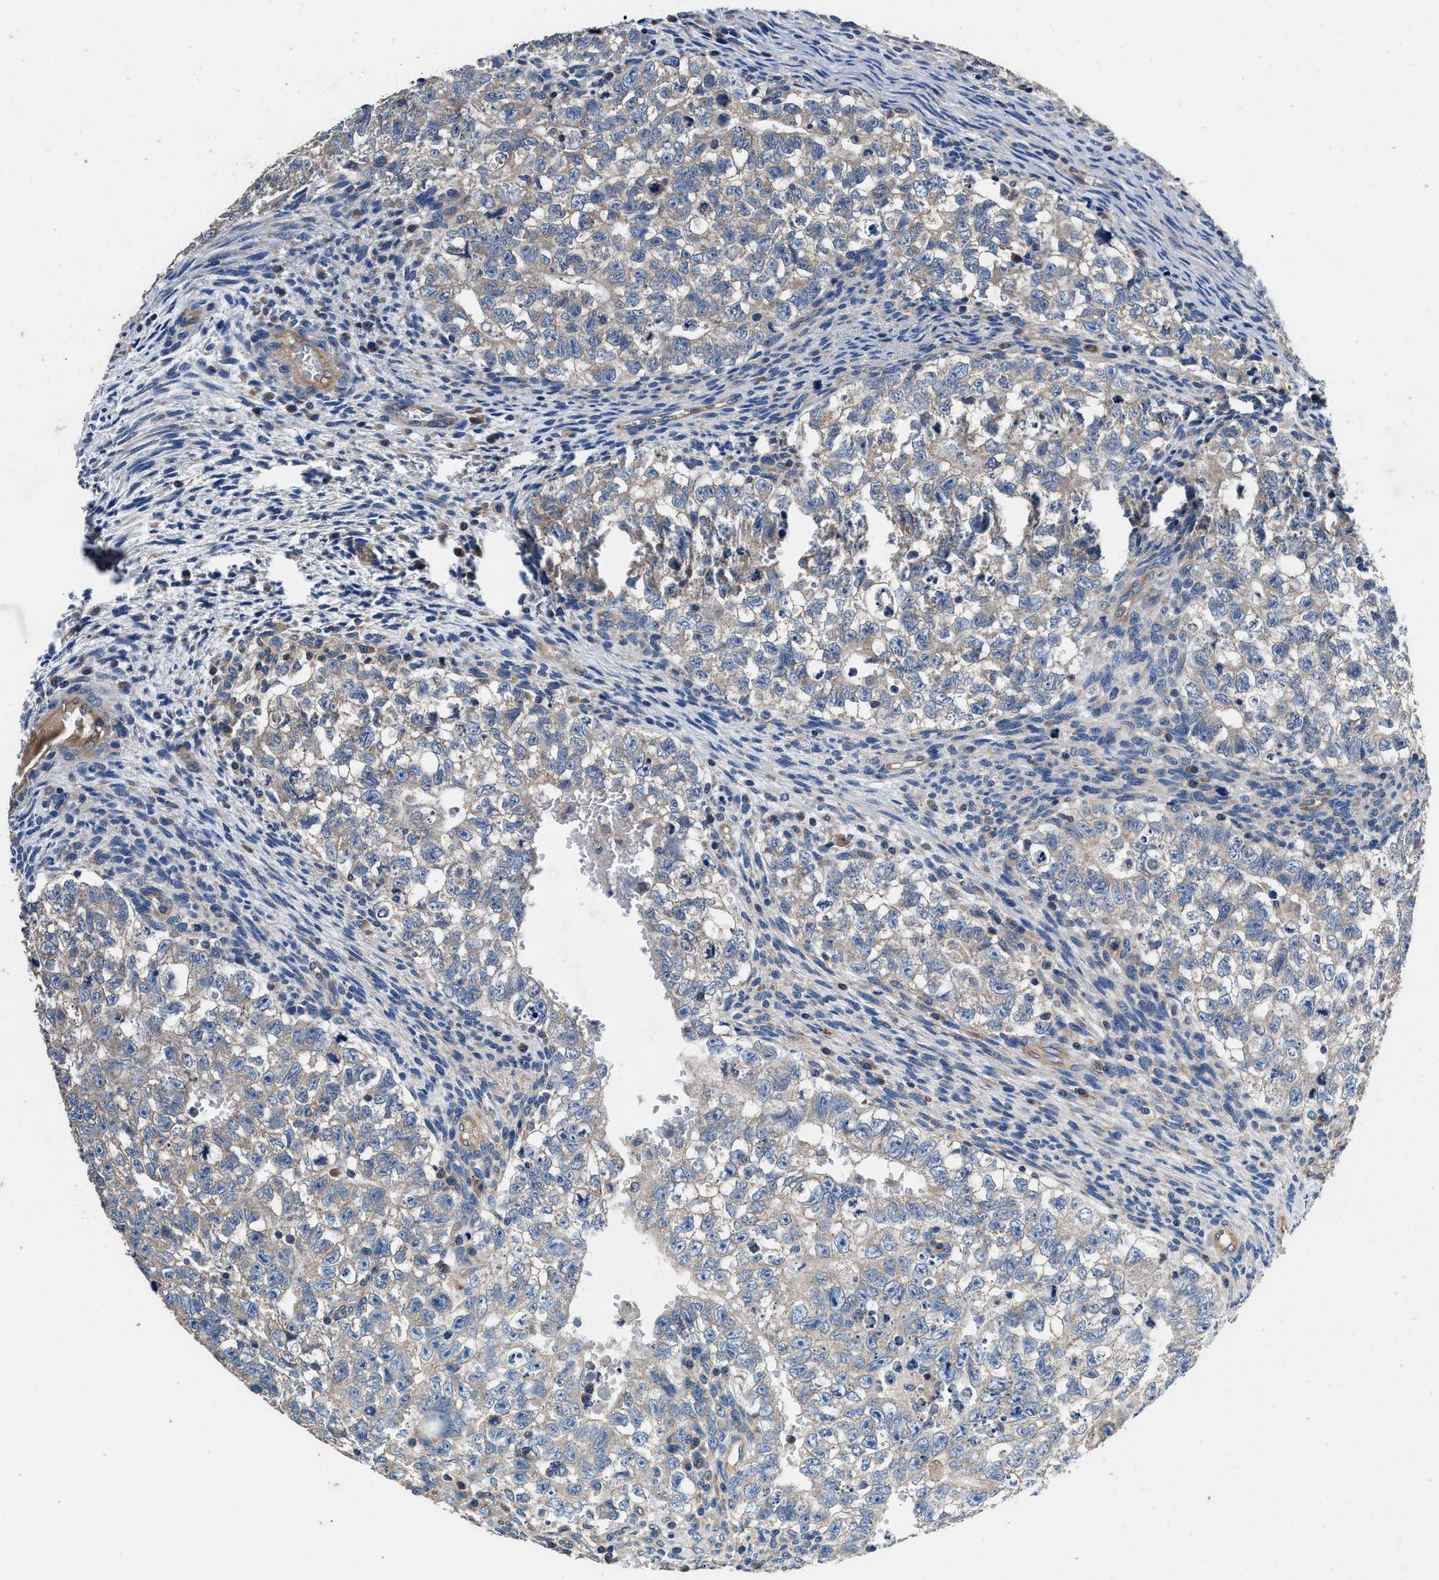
{"staining": {"intensity": "weak", "quantity": "25%-75%", "location": "cytoplasmic/membranous"}, "tissue": "testis cancer", "cell_type": "Tumor cells", "image_type": "cancer", "snomed": [{"axis": "morphology", "description": "Seminoma, NOS"}, {"axis": "morphology", "description": "Carcinoma, Embryonal, NOS"}, {"axis": "topography", "description": "Testis"}], "caption": "Testis cancer (seminoma) stained for a protein reveals weak cytoplasmic/membranous positivity in tumor cells.", "gene": "DHRS7B", "patient": {"sex": "male", "age": 38}}